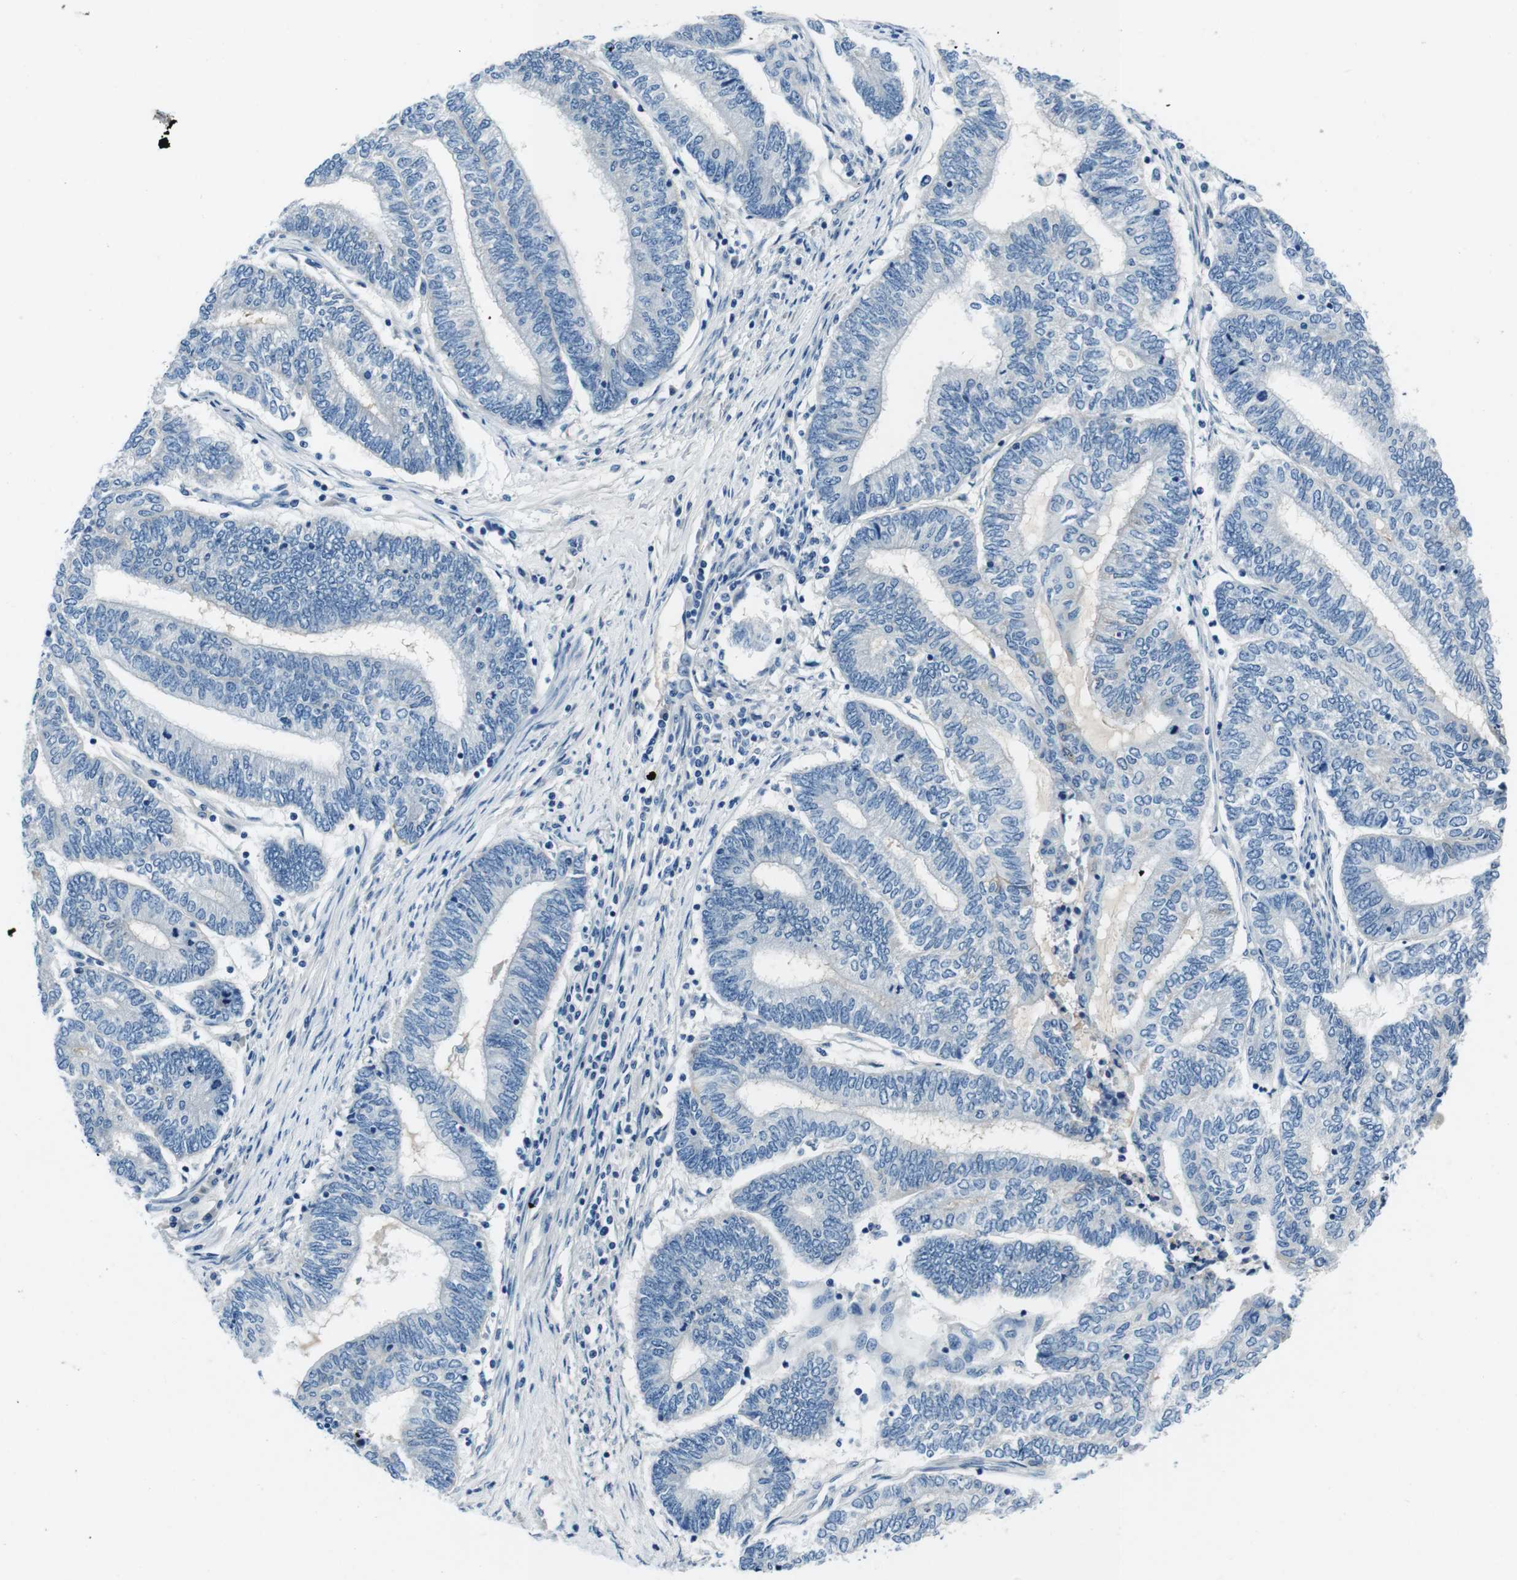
{"staining": {"intensity": "negative", "quantity": "none", "location": "none"}, "tissue": "endometrial cancer", "cell_type": "Tumor cells", "image_type": "cancer", "snomed": [{"axis": "morphology", "description": "Adenocarcinoma, NOS"}, {"axis": "topography", "description": "Uterus"}, {"axis": "topography", "description": "Endometrium"}], "caption": "Protein analysis of endometrial adenocarcinoma demonstrates no significant positivity in tumor cells.", "gene": "CASQ1", "patient": {"sex": "female", "age": 70}}